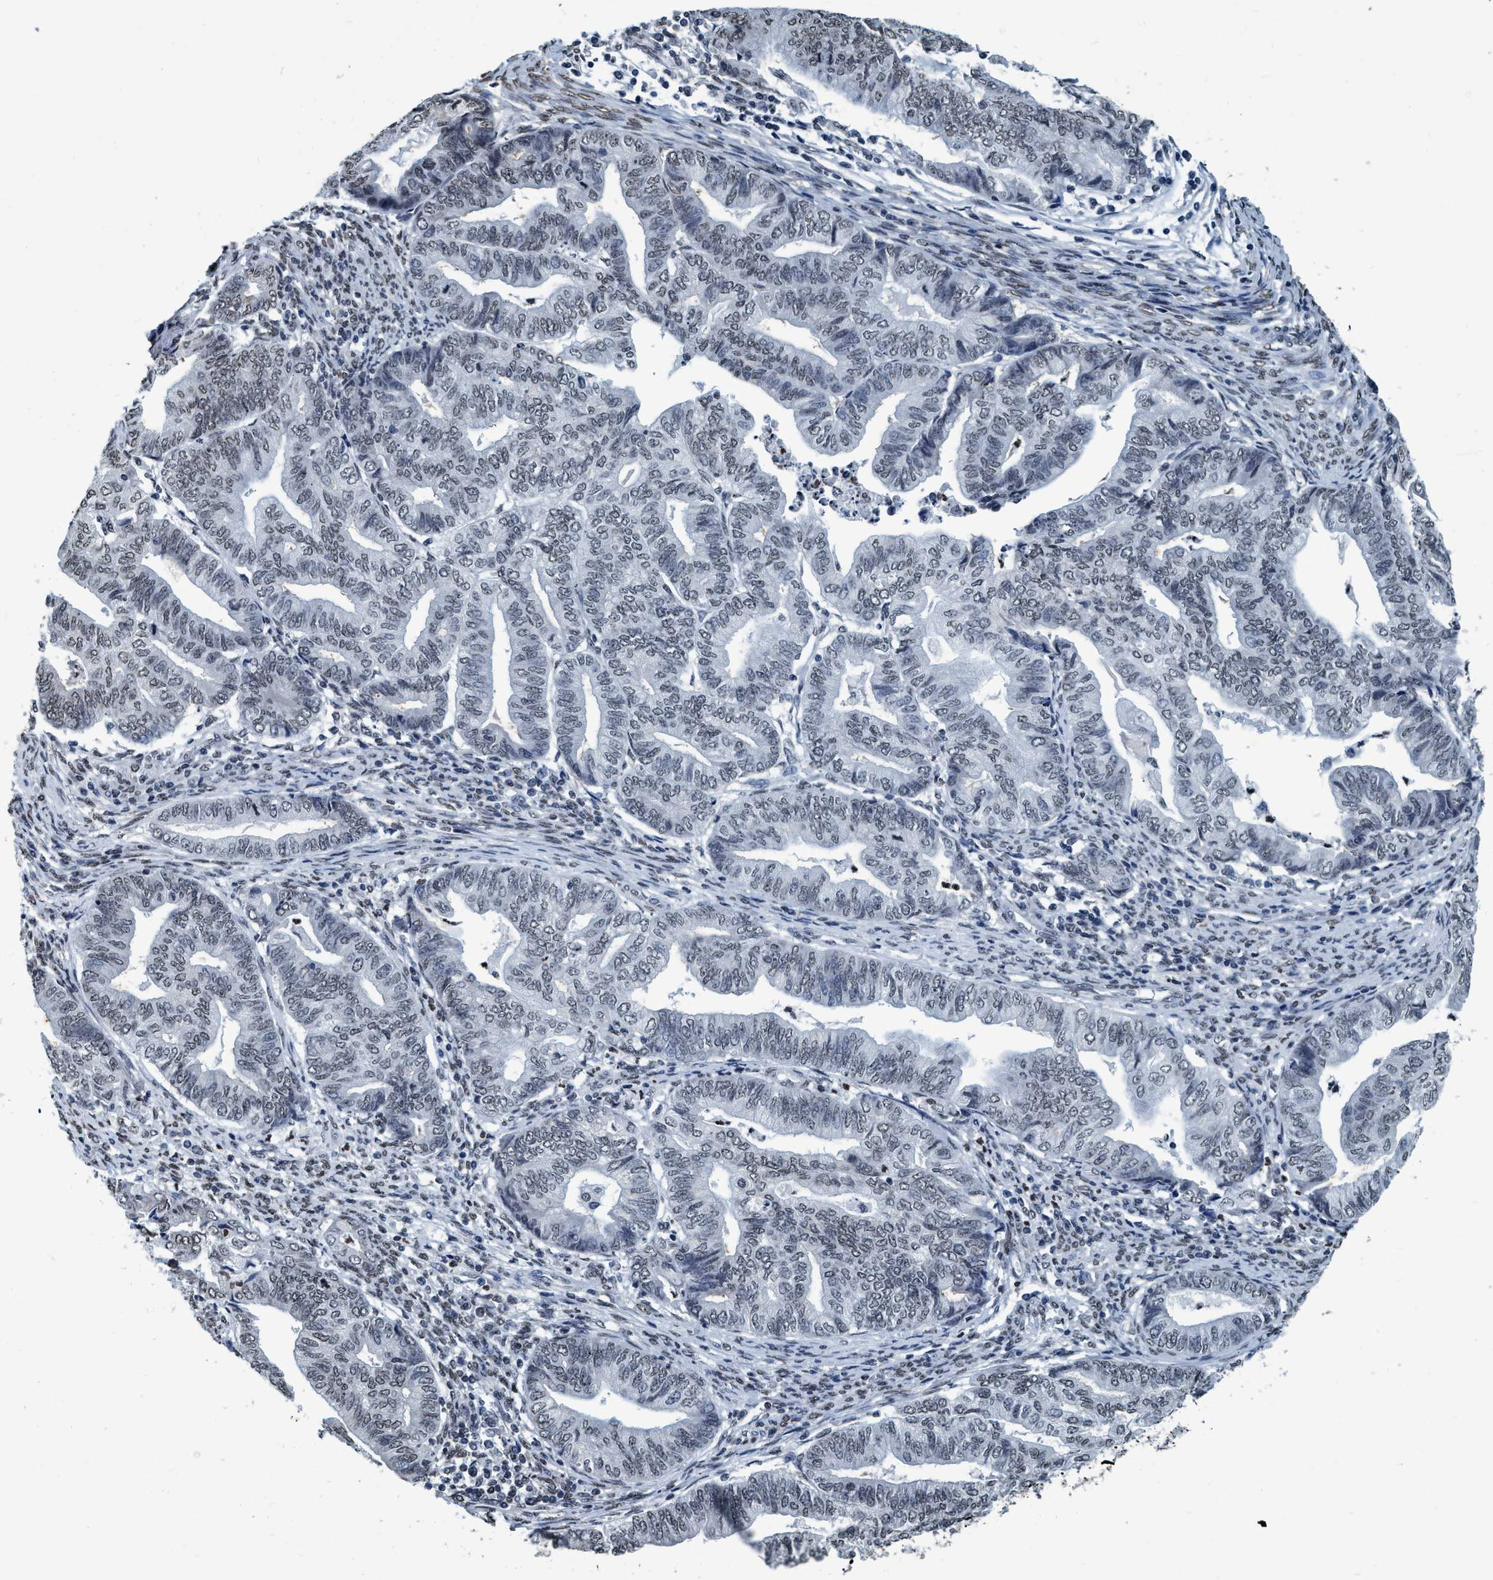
{"staining": {"intensity": "weak", "quantity": "<25%", "location": "nuclear"}, "tissue": "endometrial cancer", "cell_type": "Tumor cells", "image_type": "cancer", "snomed": [{"axis": "morphology", "description": "Adenocarcinoma, NOS"}, {"axis": "topography", "description": "Endometrium"}], "caption": "Micrograph shows no protein expression in tumor cells of endometrial adenocarcinoma tissue.", "gene": "CCNE2", "patient": {"sex": "female", "age": 79}}